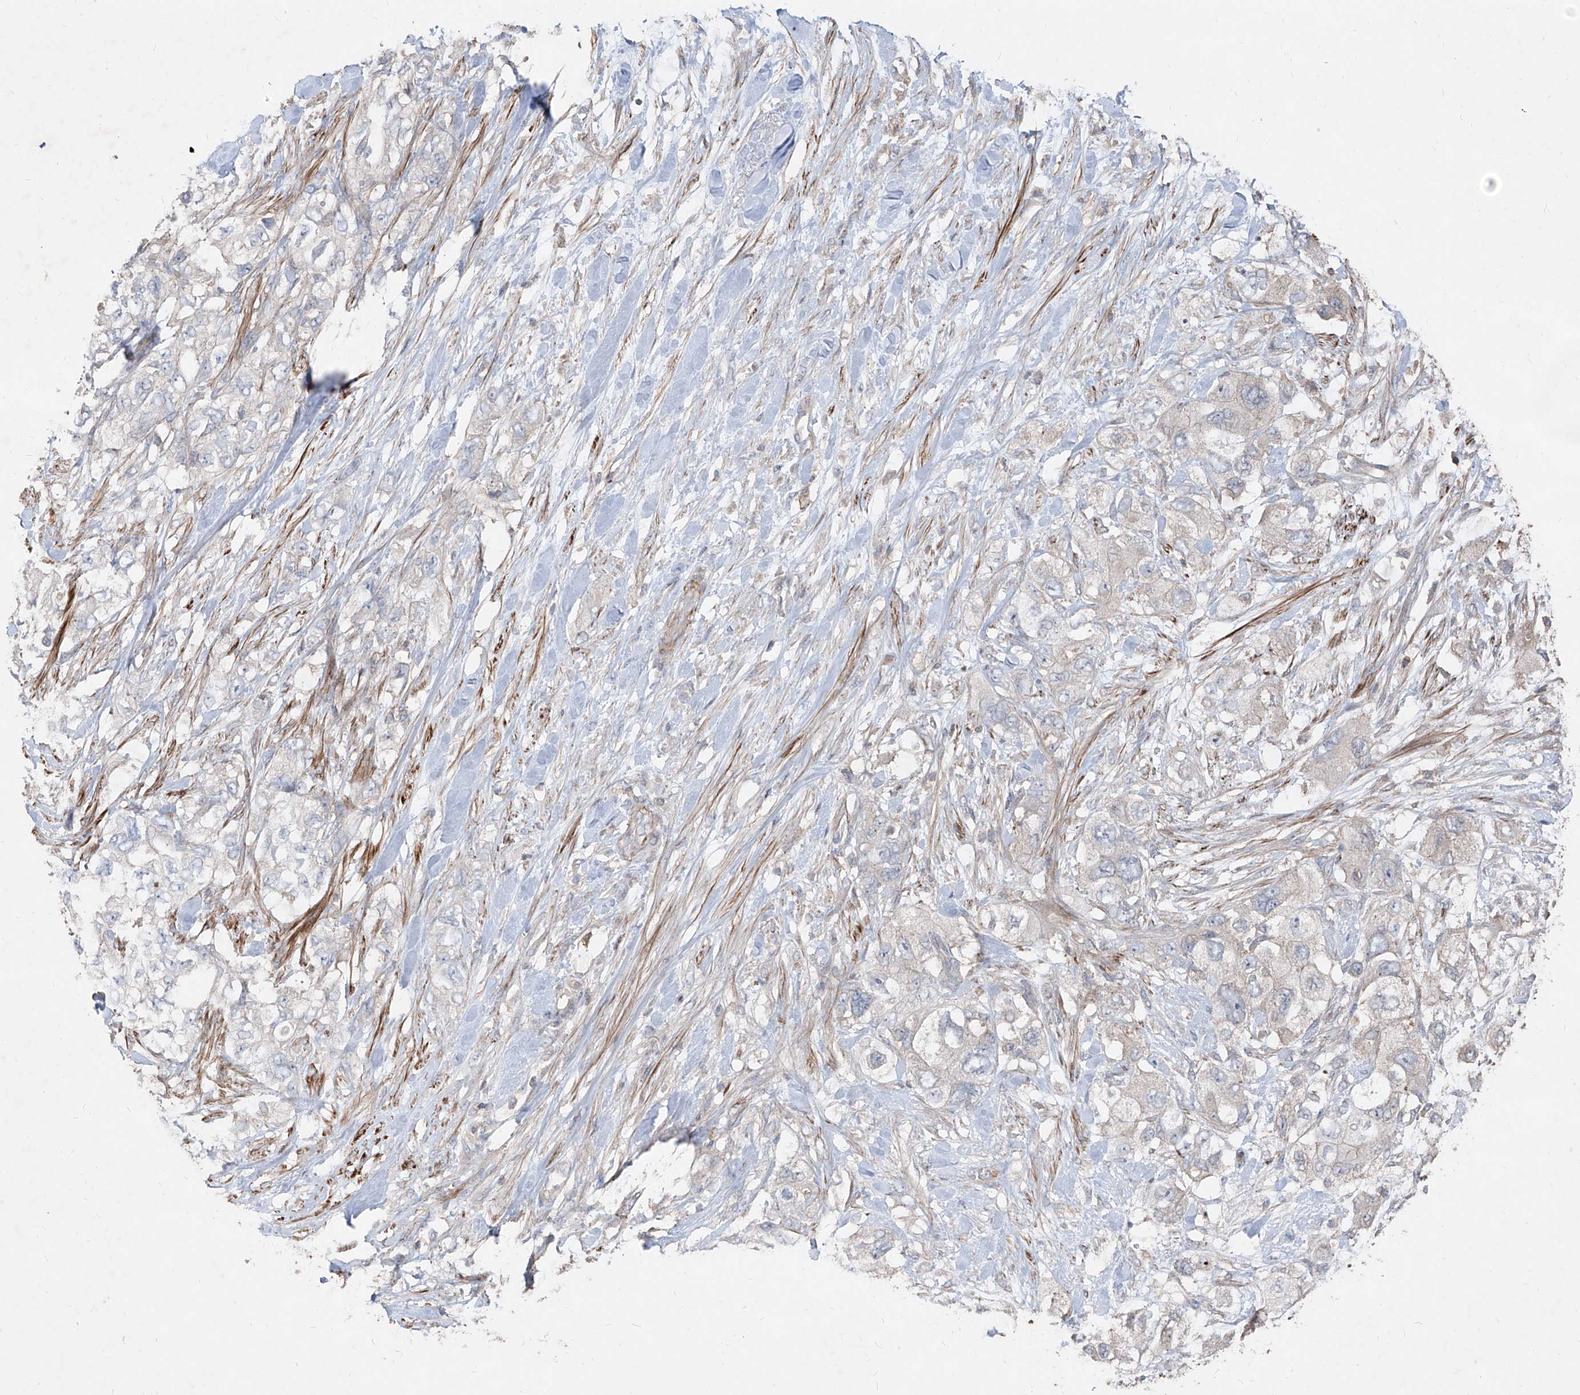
{"staining": {"intensity": "negative", "quantity": "none", "location": "none"}, "tissue": "pancreatic cancer", "cell_type": "Tumor cells", "image_type": "cancer", "snomed": [{"axis": "morphology", "description": "Adenocarcinoma, NOS"}, {"axis": "topography", "description": "Pancreas"}], "caption": "IHC of human pancreatic cancer (adenocarcinoma) displays no staining in tumor cells.", "gene": "UFD1", "patient": {"sex": "female", "age": 73}}